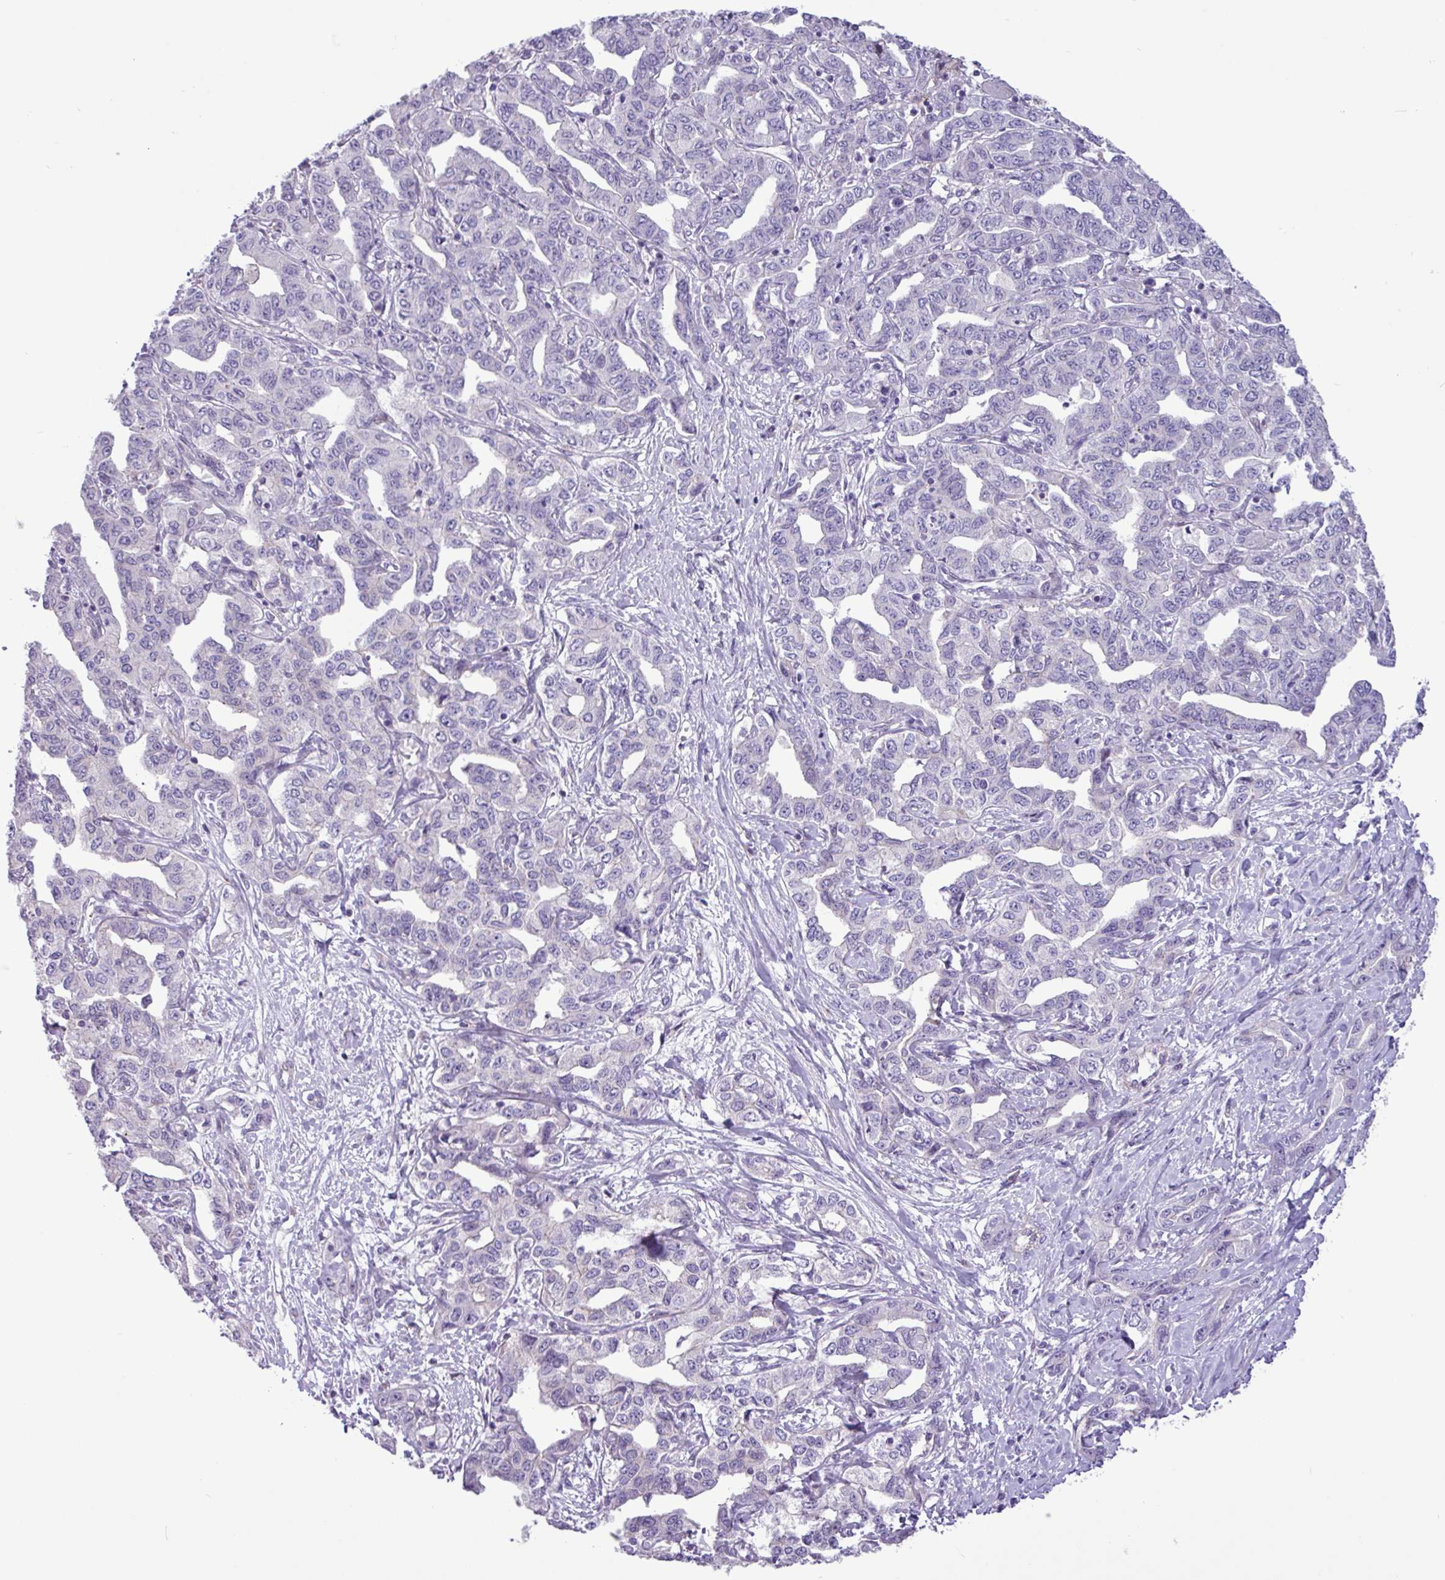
{"staining": {"intensity": "negative", "quantity": "none", "location": "none"}, "tissue": "liver cancer", "cell_type": "Tumor cells", "image_type": "cancer", "snomed": [{"axis": "morphology", "description": "Cholangiocarcinoma"}, {"axis": "topography", "description": "Liver"}], "caption": "An image of liver cholangiocarcinoma stained for a protein reveals no brown staining in tumor cells. (DAB (3,3'-diaminobenzidine) immunohistochemistry, high magnification).", "gene": "SPINK8", "patient": {"sex": "male", "age": 59}}